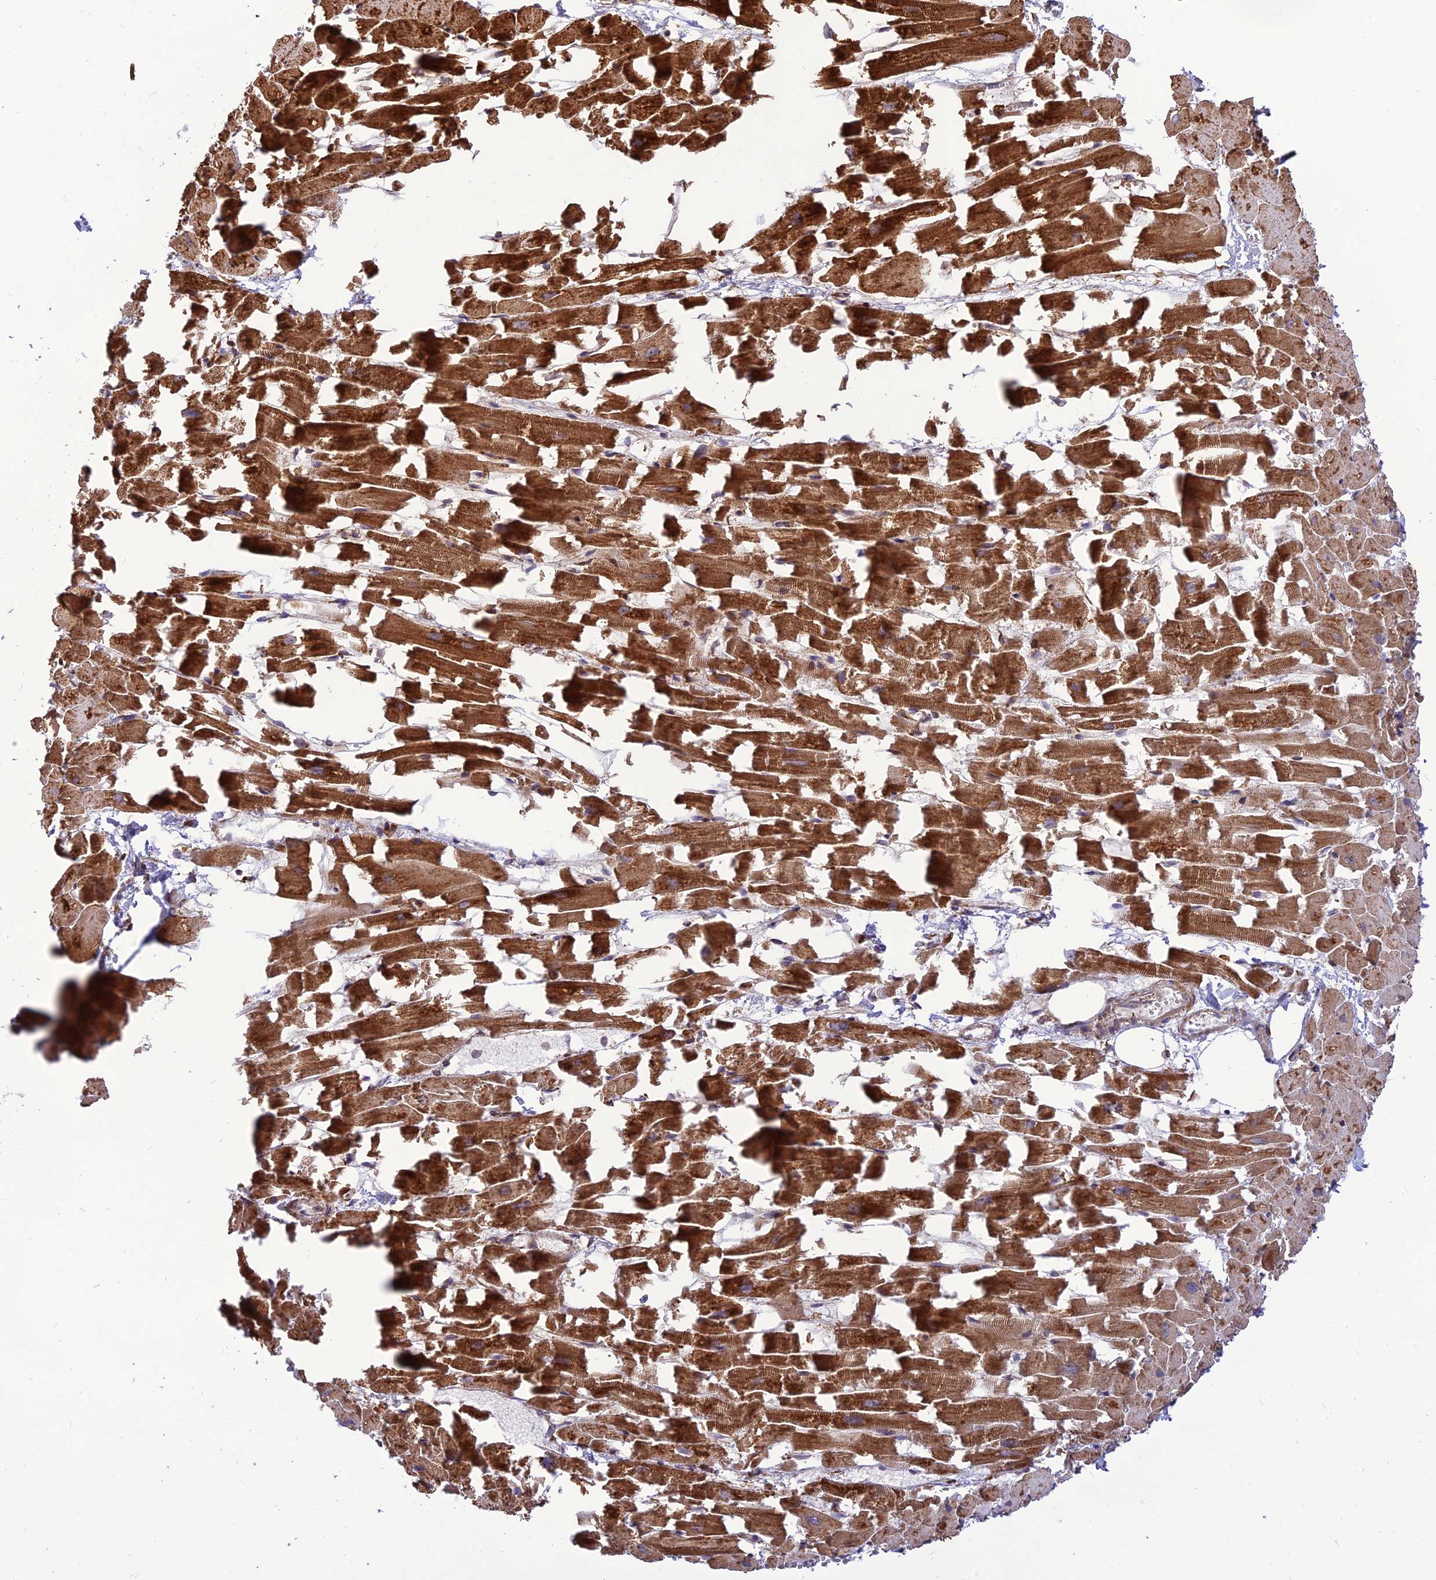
{"staining": {"intensity": "strong", "quantity": ">75%", "location": "cytoplasmic/membranous"}, "tissue": "heart muscle", "cell_type": "Cardiomyocytes", "image_type": "normal", "snomed": [{"axis": "morphology", "description": "Normal tissue, NOS"}, {"axis": "topography", "description": "Heart"}], "caption": "Brown immunohistochemical staining in benign human heart muscle shows strong cytoplasmic/membranous positivity in about >75% of cardiomyocytes.", "gene": "CRTAP", "patient": {"sex": "female", "age": 64}}